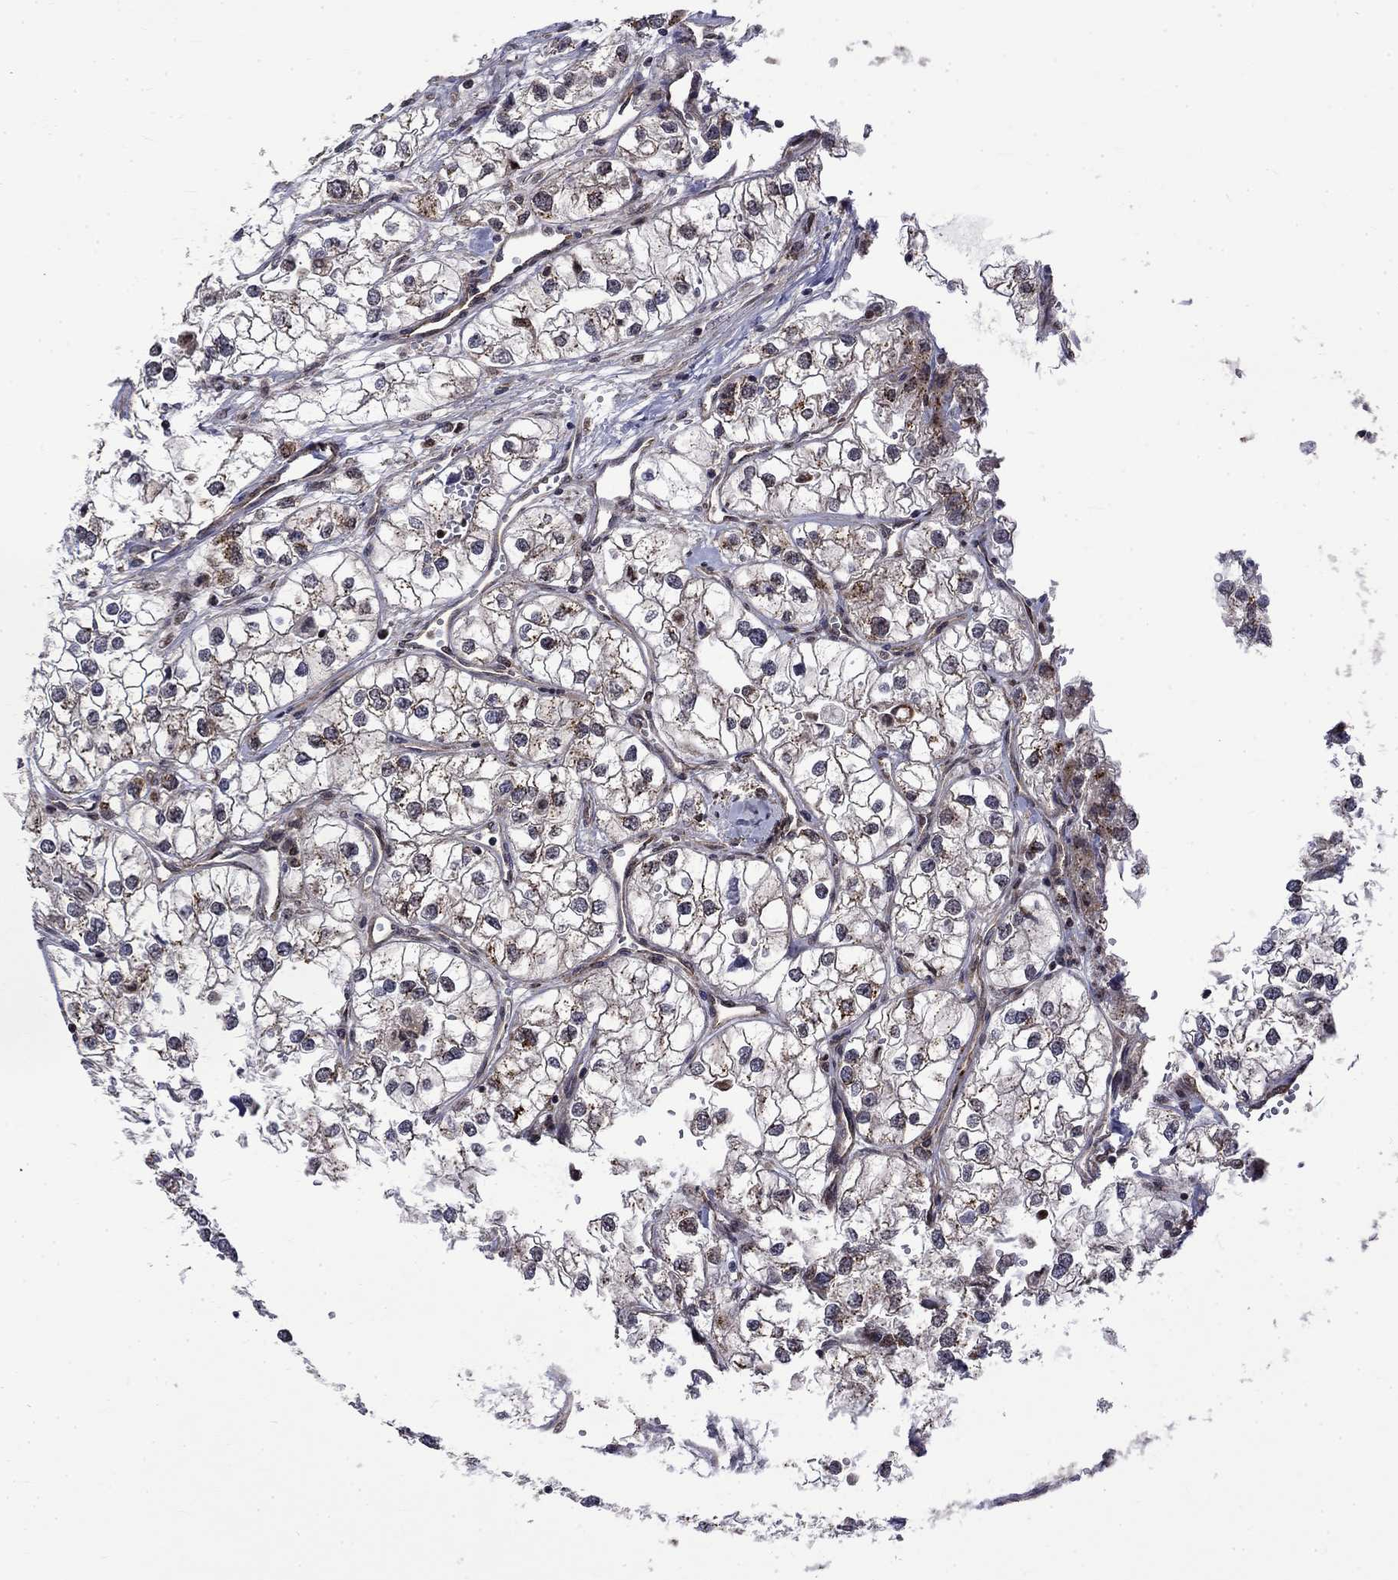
{"staining": {"intensity": "moderate", "quantity": "<25%", "location": "cytoplasmic/membranous"}, "tissue": "renal cancer", "cell_type": "Tumor cells", "image_type": "cancer", "snomed": [{"axis": "morphology", "description": "Adenocarcinoma, NOS"}, {"axis": "topography", "description": "Kidney"}], "caption": "Immunohistochemistry (IHC) micrograph of human adenocarcinoma (renal) stained for a protein (brown), which reveals low levels of moderate cytoplasmic/membranous positivity in approximately <25% of tumor cells.", "gene": "KPNA3", "patient": {"sex": "male", "age": 59}}